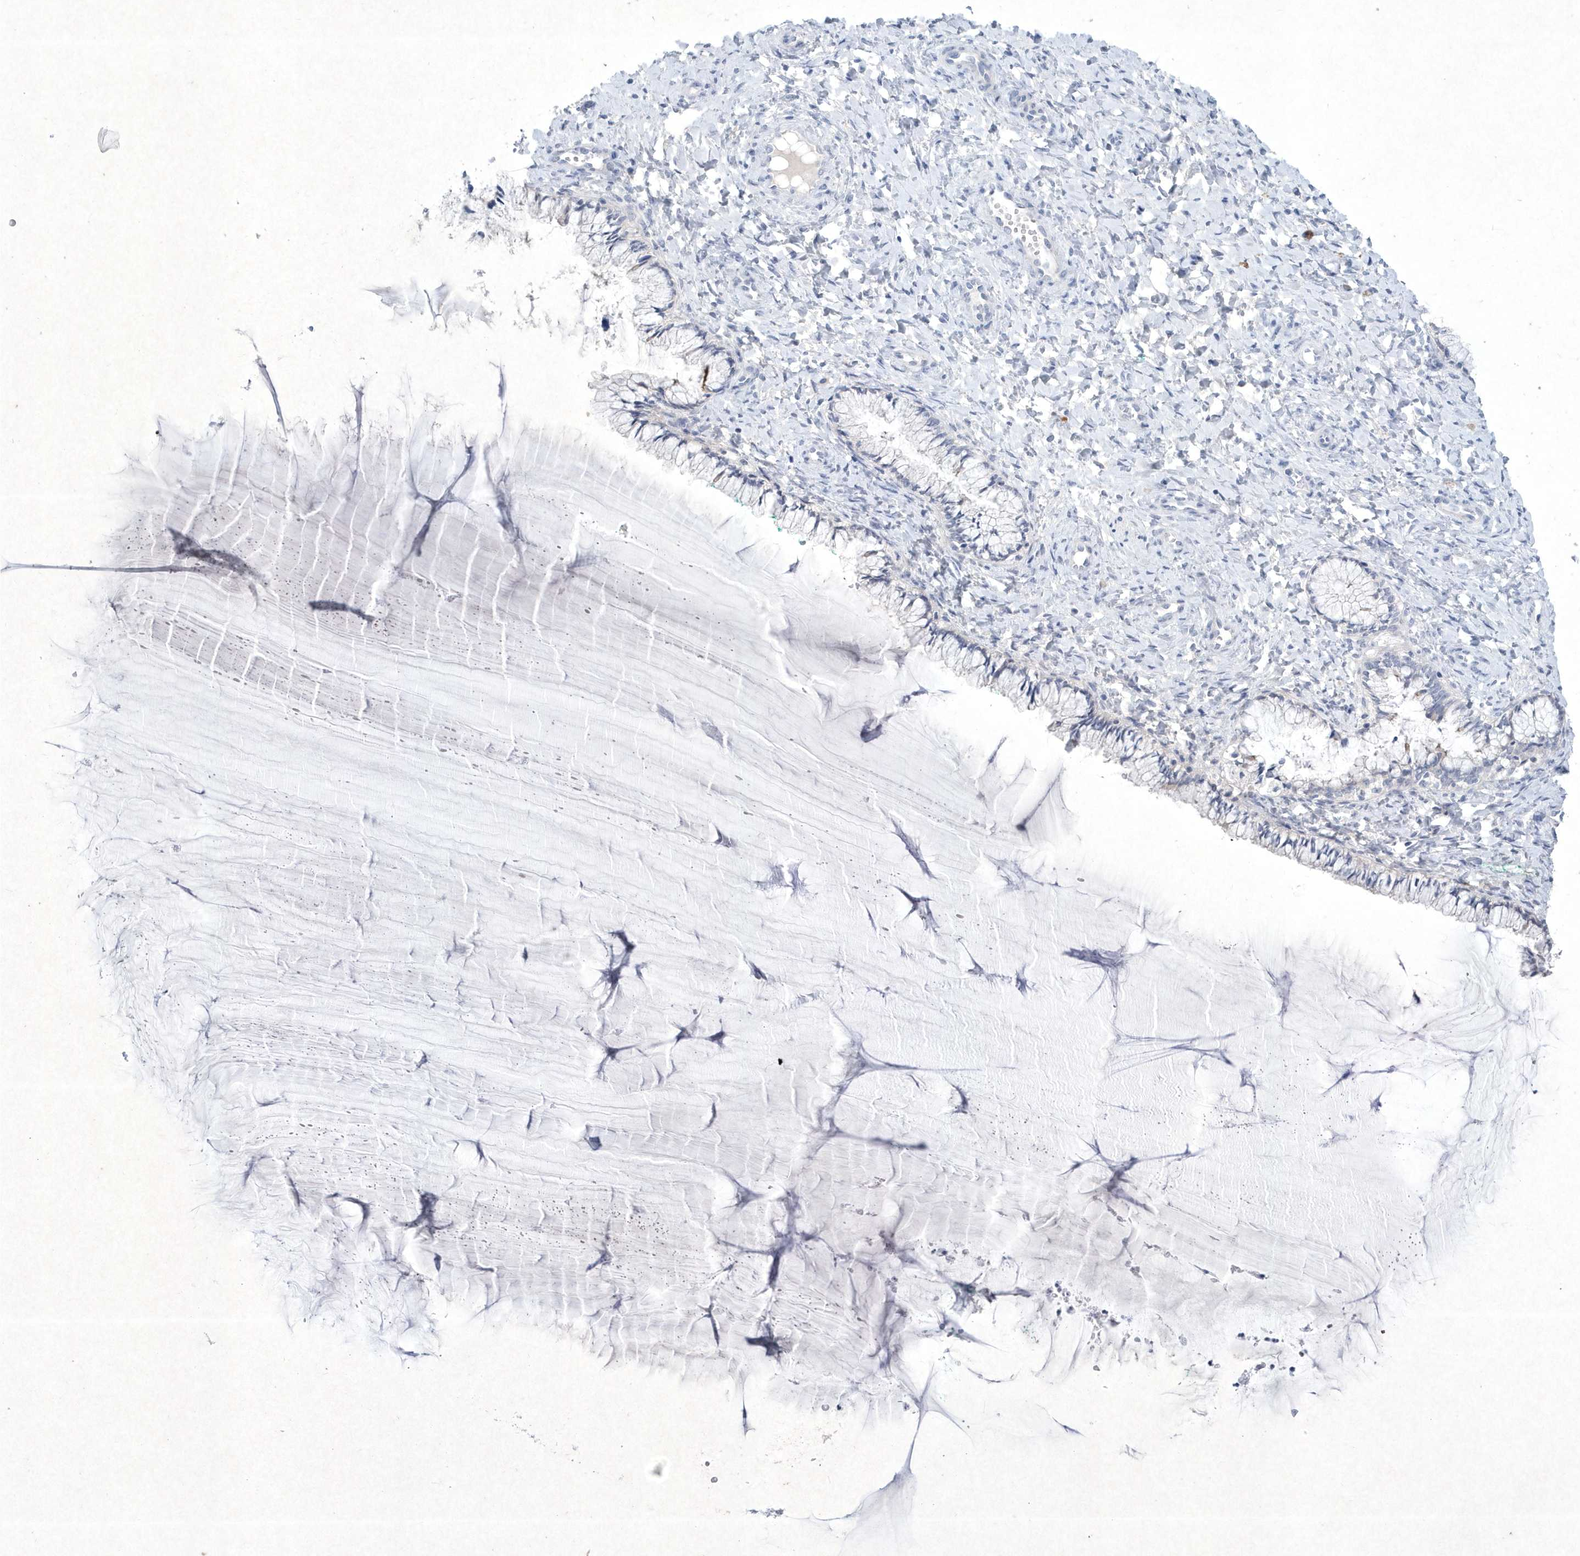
{"staining": {"intensity": "negative", "quantity": "none", "location": "none"}, "tissue": "cervix", "cell_type": "Glandular cells", "image_type": "normal", "snomed": [{"axis": "morphology", "description": "Normal tissue, NOS"}, {"axis": "morphology", "description": "Adenocarcinoma, NOS"}, {"axis": "topography", "description": "Cervix"}], "caption": "Immunohistochemical staining of benign cervix exhibits no significant staining in glandular cells. The staining was performed using DAB to visualize the protein expression in brown, while the nuclei were stained in blue with hematoxylin (Magnification: 20x).", "gene": "BHLHA15", "patient": {"sex": "female", "age": 29}}